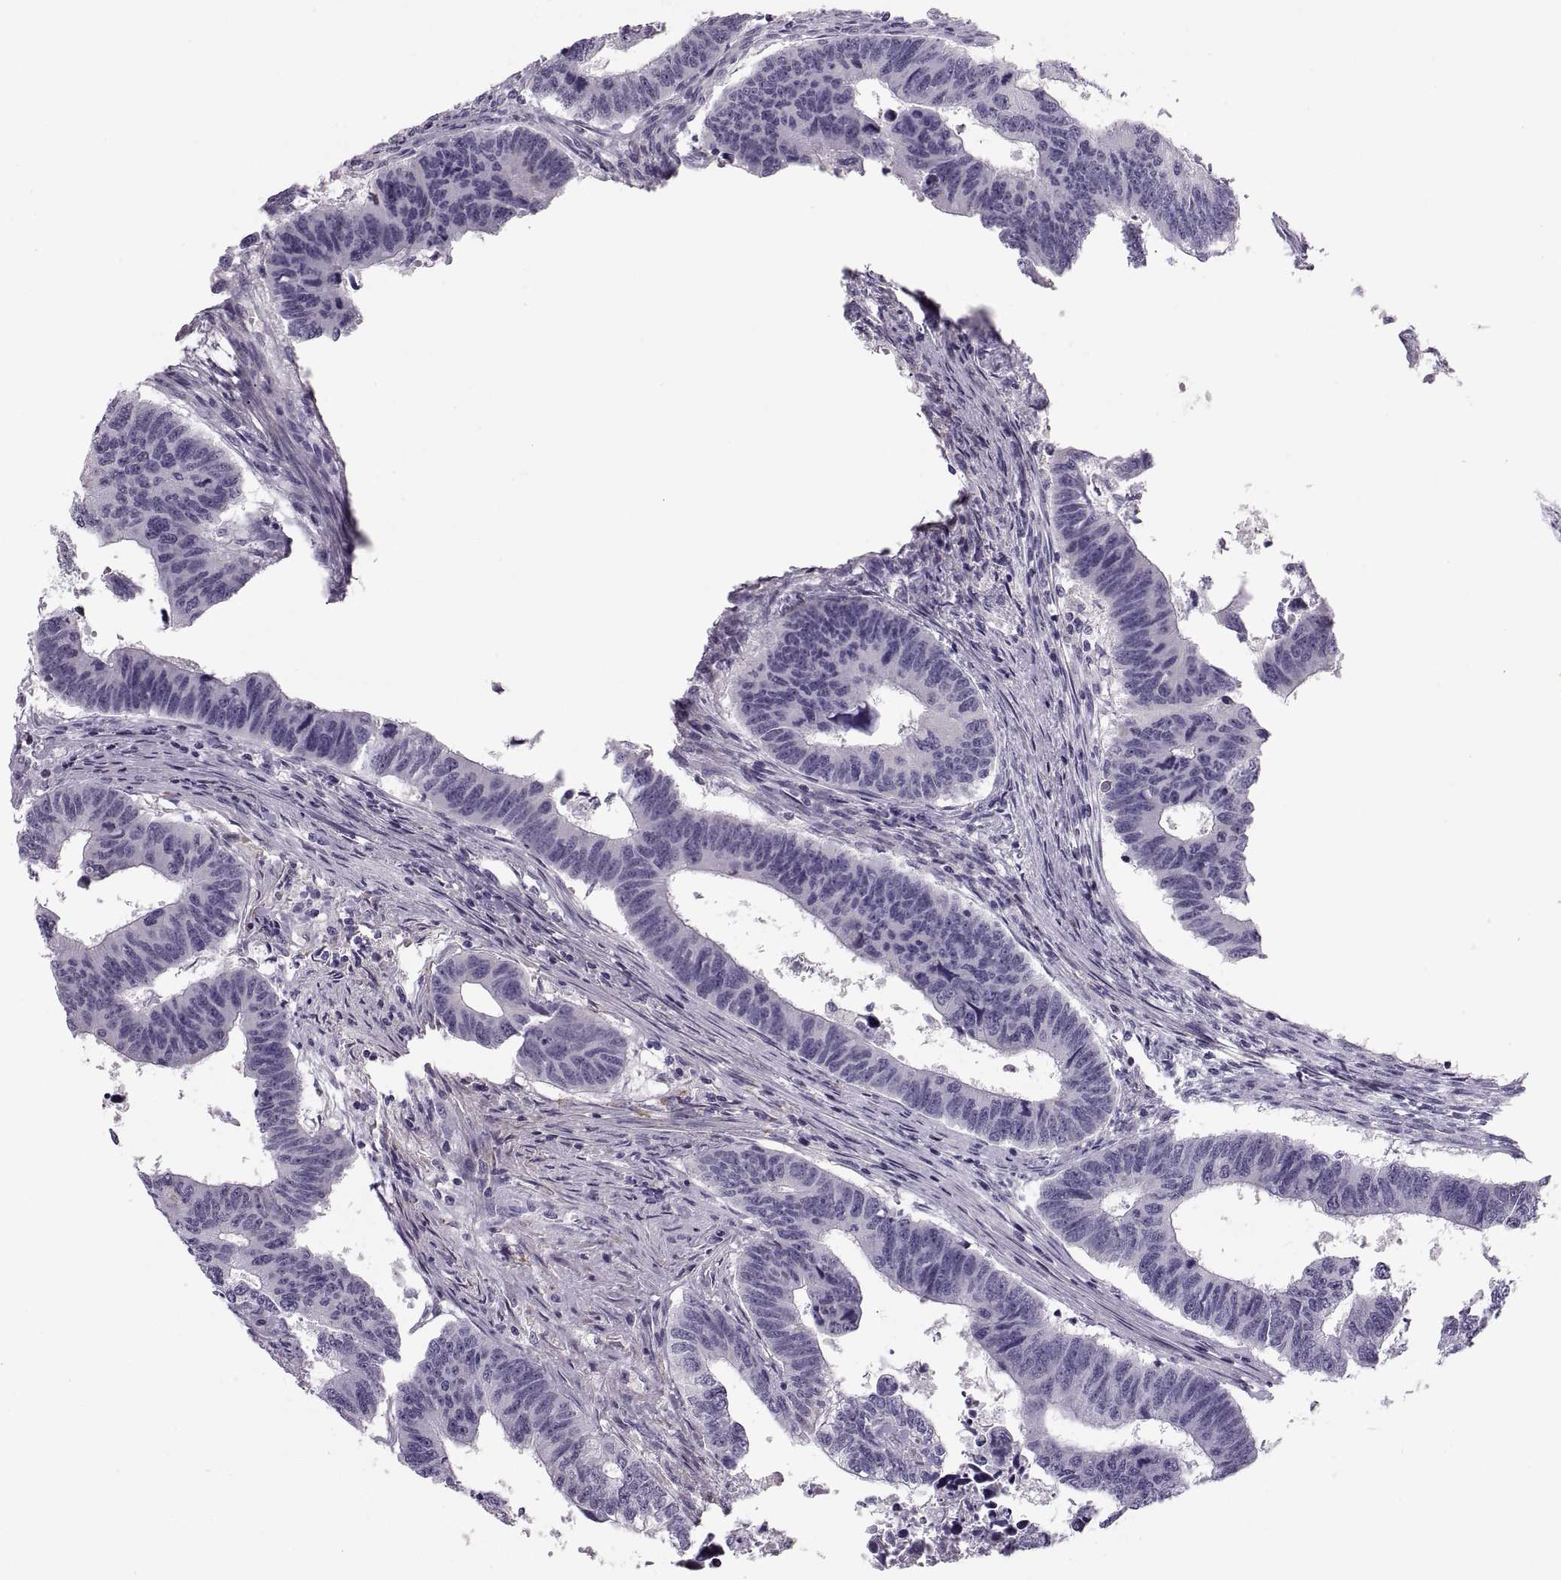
{"staining": {"intensity": "negative", "quantity": "none", "location": "none"}, "tissue": "colorectal cancer", "cell_type": "Tumor cells", "image_type": "cancer", "snomed": [{"axis": "morphology", "description": "Adenocarcinoma, NOS"}, {"axis": "topography", "description": "Rectum"}], "caption": "This histopathology image is of colorectal adenocarcinoma stained with IHC to label a protein in brown with the nuclei are counter-stained blue. There is no expression in tumor cells.", "gene": "COL9A3", "patient": {"sex": "female", "age": 85}}